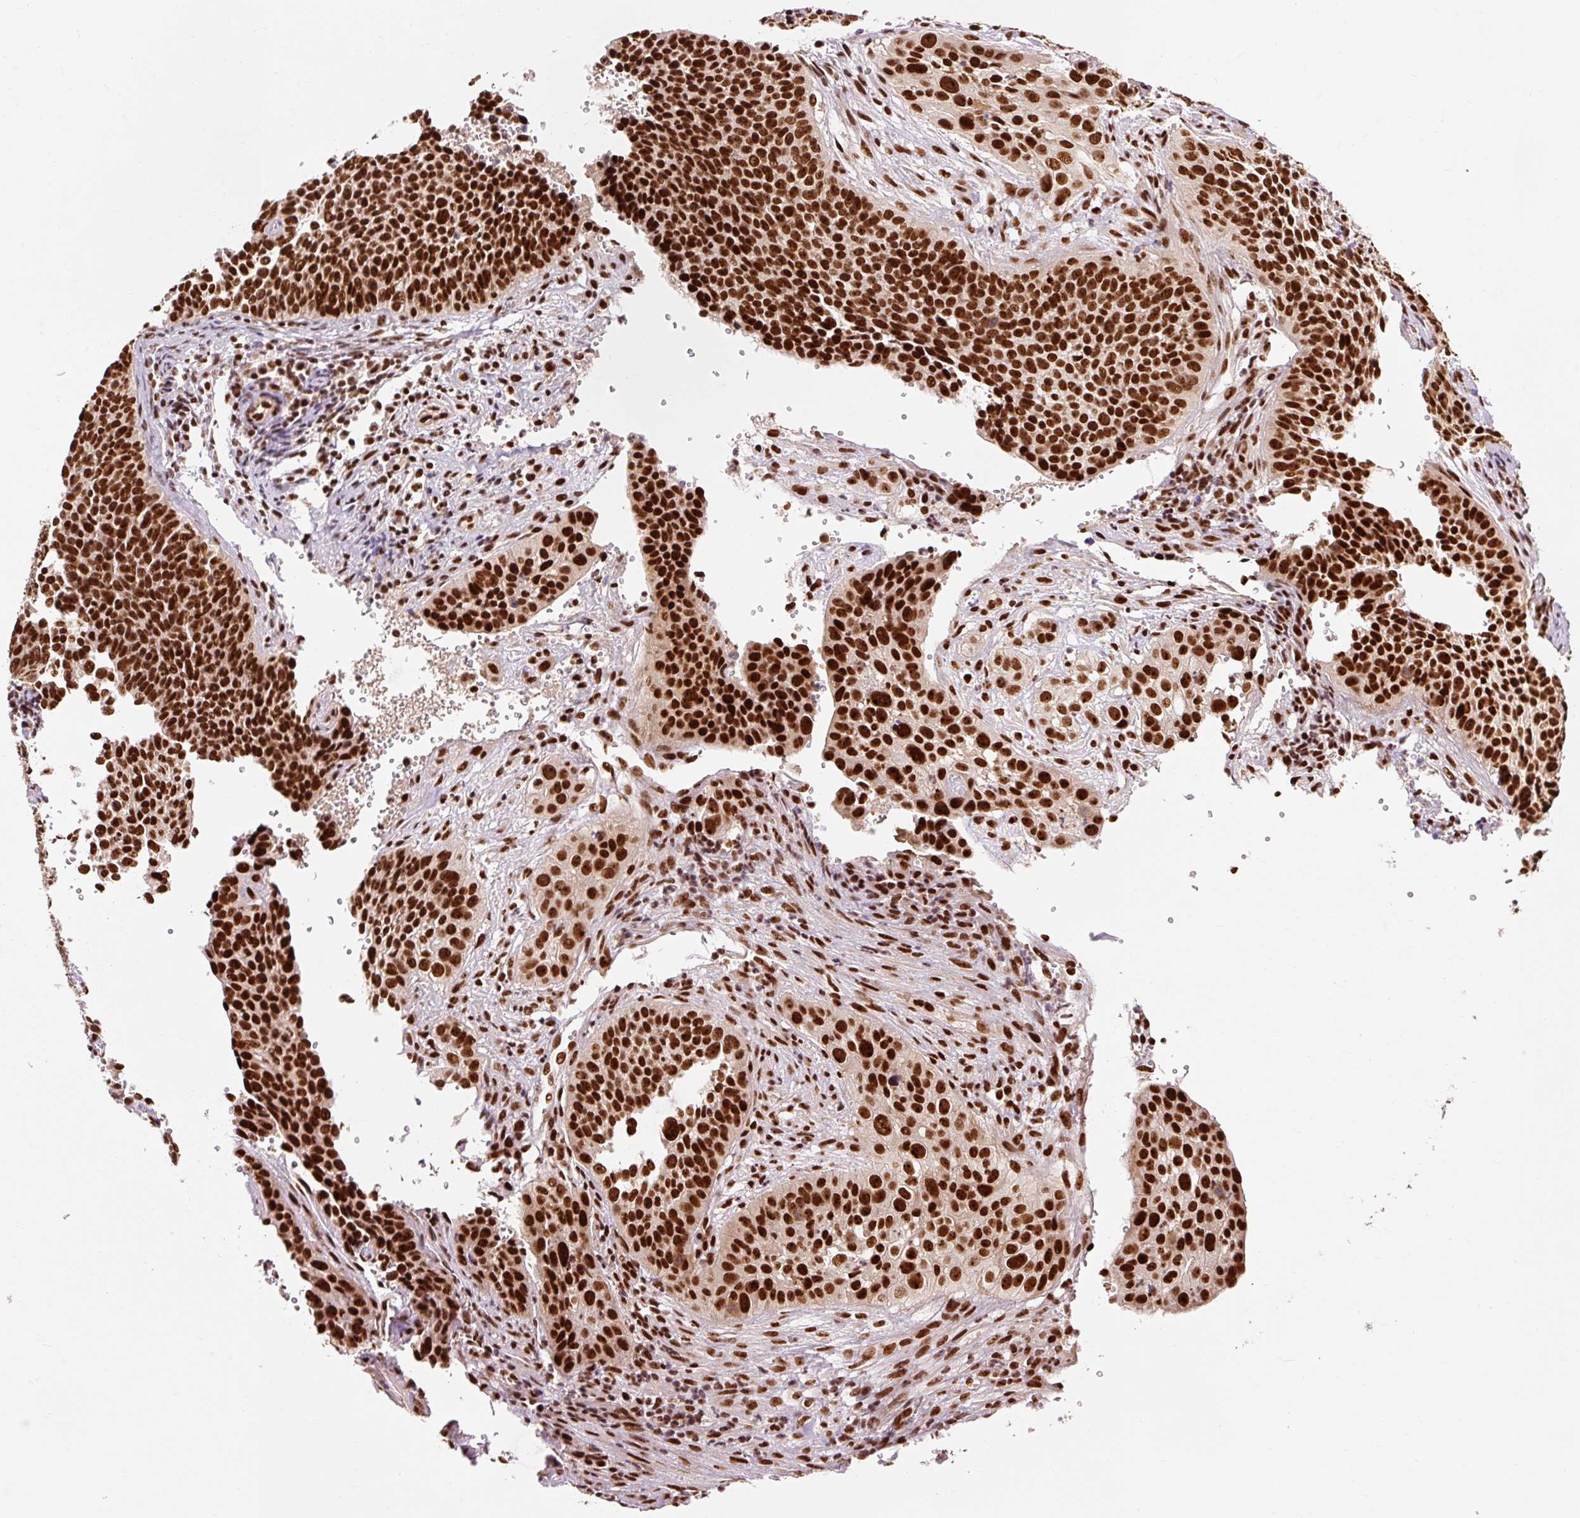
{"staining": {"intensity": "strong", "quantity": ">75%", "location": "nuclear"}, "tissue": "cervical cancer", "cell_type": "Tumor cells", "image_type": "cancer", "snomed": [{"axis": "morphology", "description": "Squamous cell carcinoma, NOS"}, {"axis": "topography", "description": "Cervix"}], "caption": "A brown stain labels strong nuclear positivity of a protein in human cervical cancer (squamous cell carcinoma) tumor cells.", "gene": "ZBTB44", "patient": {"sex": "female", "age": 34}}